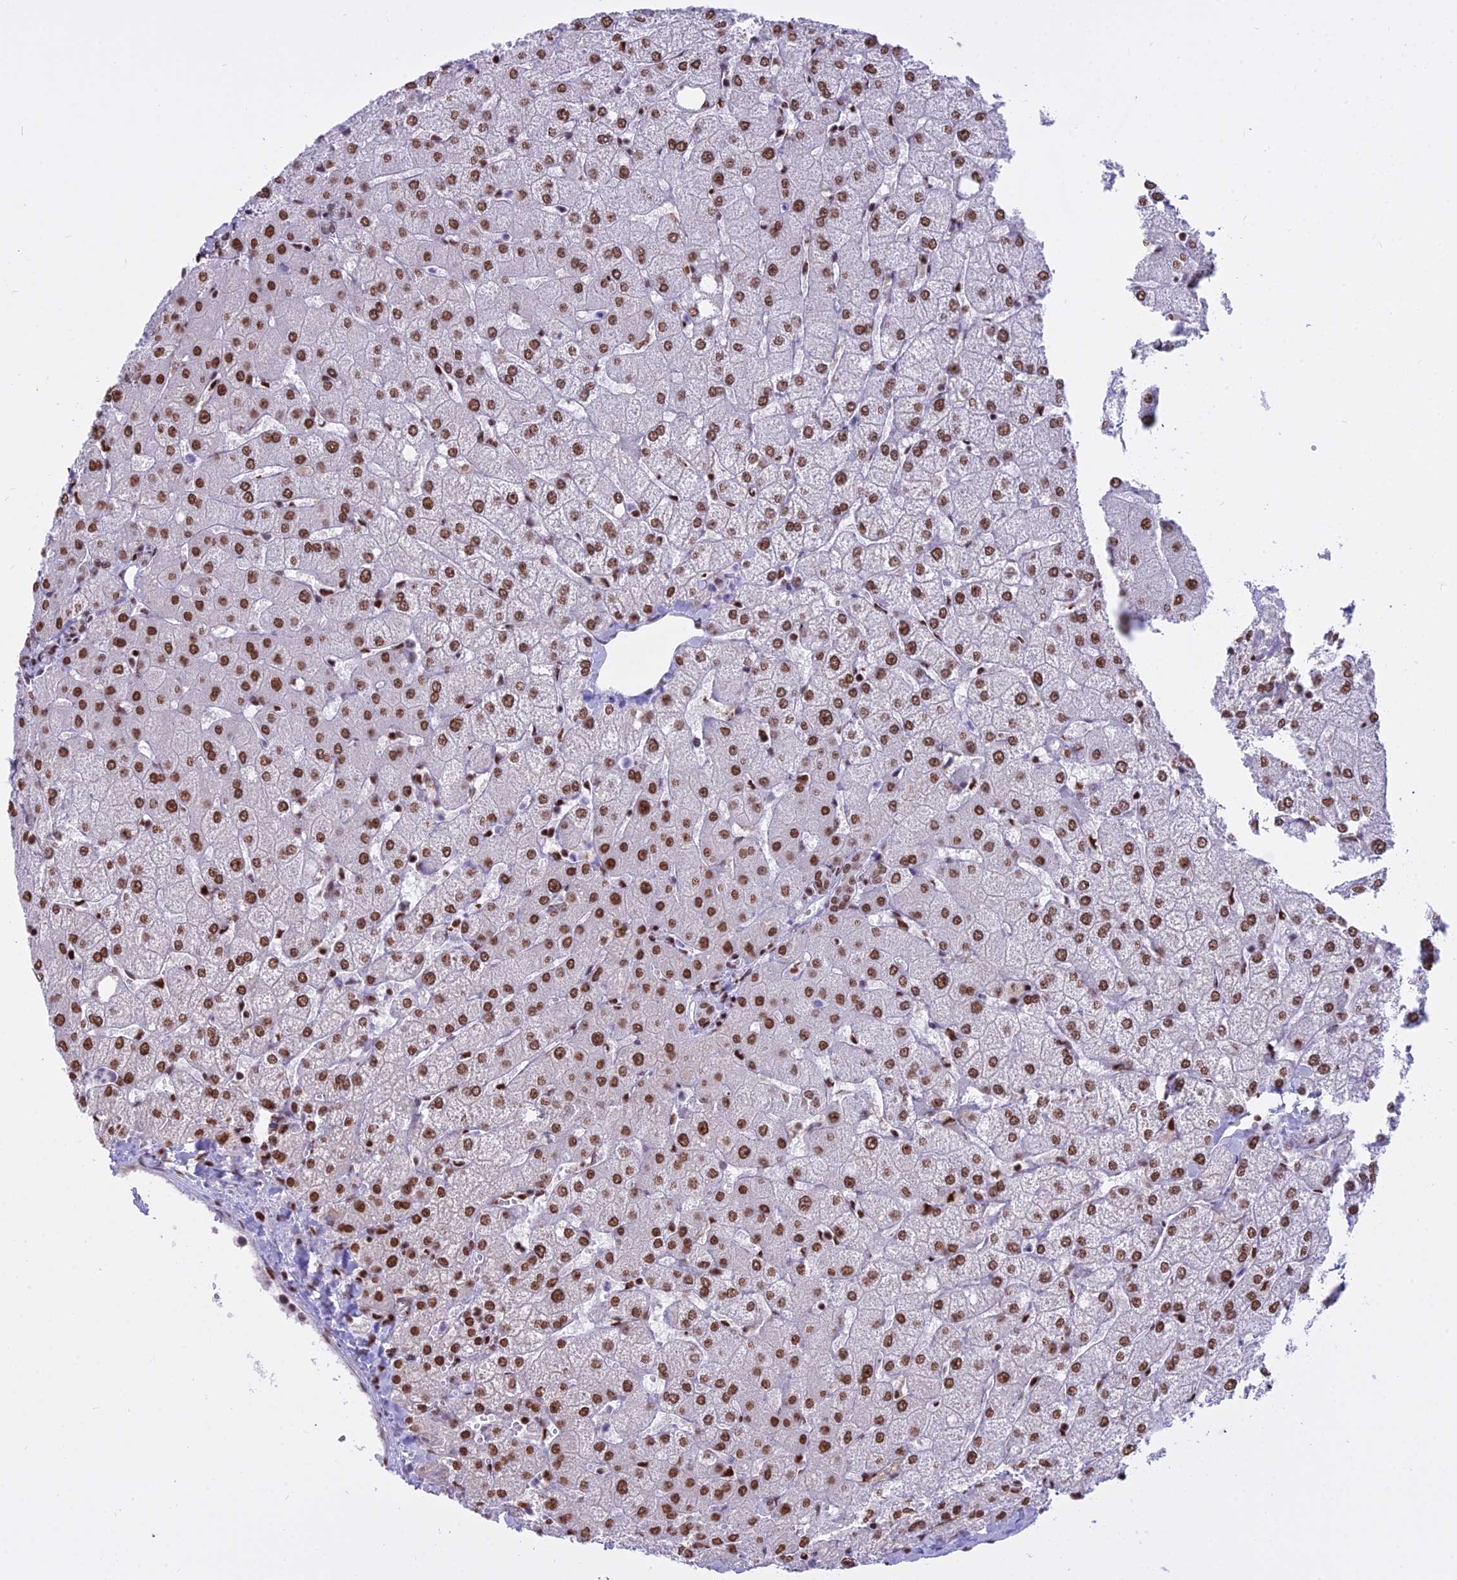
{"staining": {"intensity": "moderate", "quantity": ">75%", "location": "nuclear"}, "tissue": "liver", "cell_type": "Cholangiocytes", "image_type": "normal", "snomed": [{"axis": "morphology", "description": "Normal tissue, NOS"}, {"axis": "topography", "description": "Liver"}], "caption": "Immunohistochemistry (IHC) image of benign human liver stained for a protein (brown), which reveals medium levels of moderate nuclear staining in approximately >75% of cholangiocytes.", "gene": "PARP1", "patient": {"sex": "female", "age": 54}}